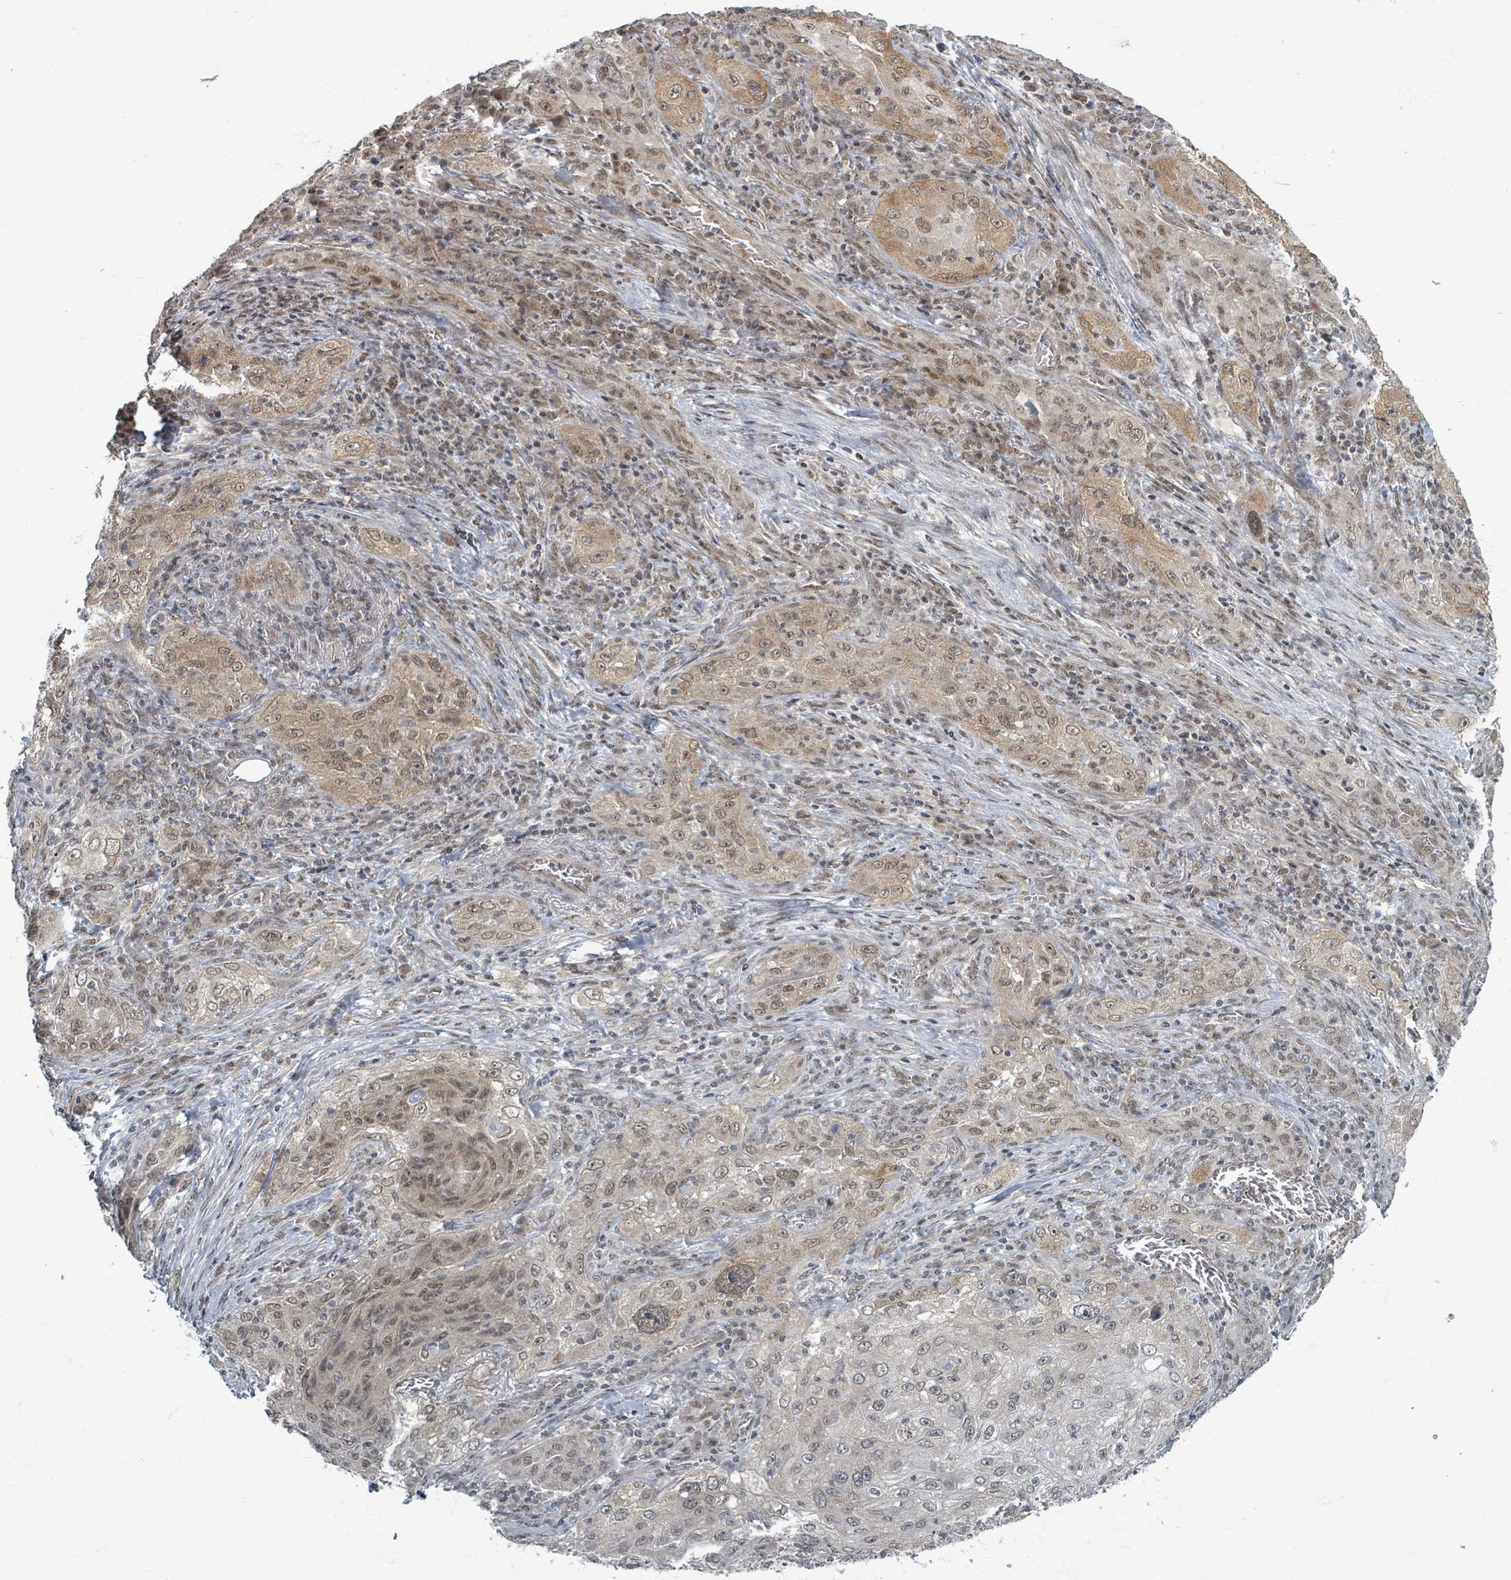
{"staining": {"intensity": "weak", "quantity": ">75%", "location": "cytoplasmic/membranous,nuclear"}, "tissue": "lung cancer", "cell_type": "Tumor cells", "image_type": "cancer", "snomed": [{"axis": "morphology", "description": "Squamous cell carcinoma, NOS"}, {"axis": "topography", "description": "Lung"}], "caption": "Lung cancer stained with a protein marker displays weak staining in tumor cells.", "gene": "INTS15", "patient": {"sex": "female", "age": 69}}